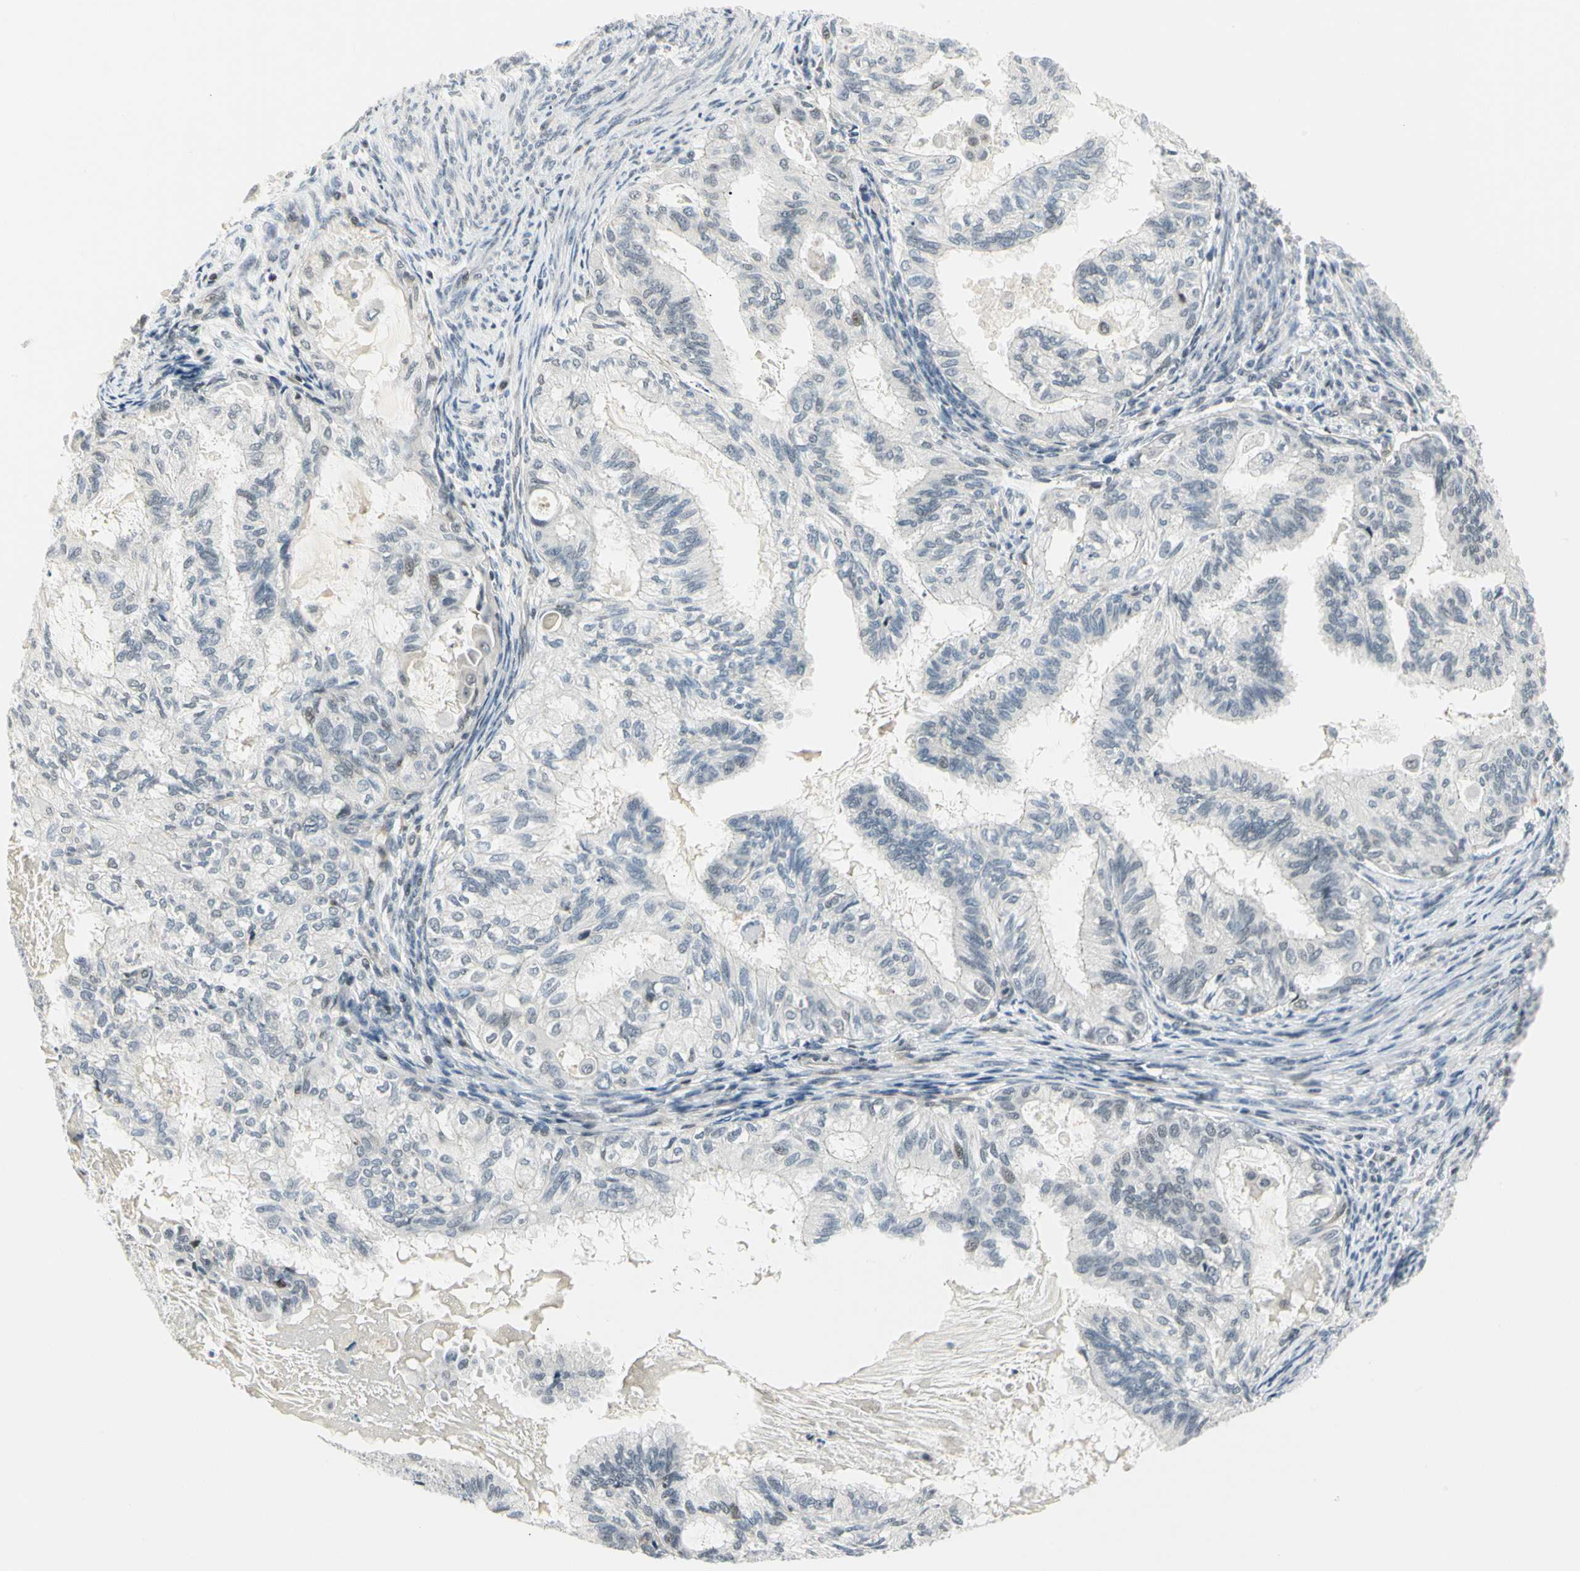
{"staining": {"intensity": "weak", "quantity": "<25%", "location": "nuclear"}, "tissue": "cervical cancer", "cell_type": "Tumor cells", "image_type": "cancer", "snomed": [{"axis": "morphology", "description": "Normal tissue, NOS"}, {"axis": "morphology", "description": "Adenocarcinoma, NOS"}, {"axis": "topography", "description": "Cervix"}, {"axis": "topography", "description": "Endometrium"}], "caption": "Cervical adenocarcinoma was stained to show a protein in brown. There is no significant expression in tumor cells.", "gene": "IMPG2", "patient": {"sex": "female", "age": 86}}